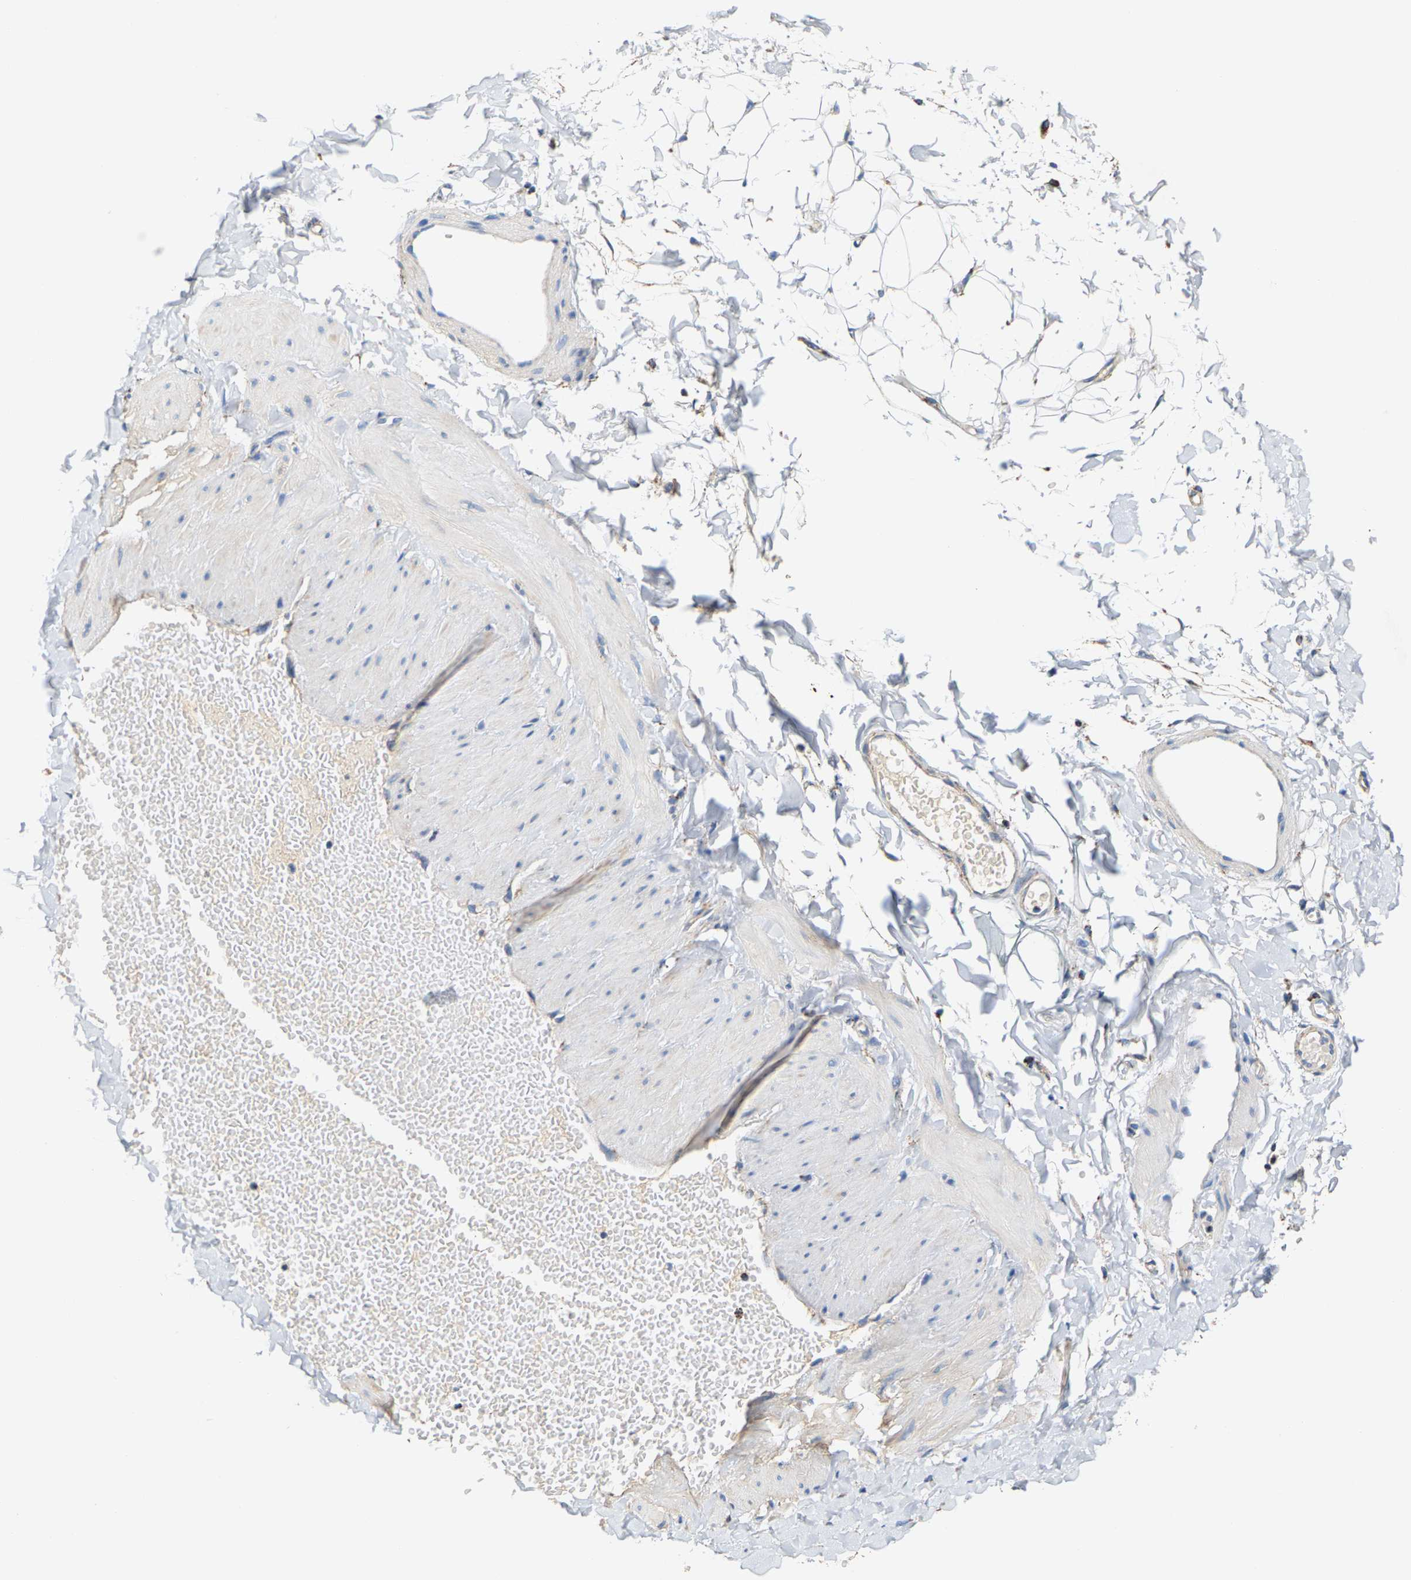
{"staining": {"intensity": "negative", "quantity": "none", "location": "none"}, "tissue": "adipose tissue", "cell_type": "Adipocytes", "image_type": "normal", "snomed": [{"axis": "morphology", "description": "Normal tissue, NOS"}, {"axis": "topography", "description": "Adipose tissue"}, {"axis": "topography", "description": "Vascular tissue"}, {"axis": "topography", "description": "Peripheral nerve tissue"}], "caption": "DAB (3,3'-diaminobenzidine) immunohistochemical staining of normal human adipose tissue exhibits no significant expression in adipocytes.", "gene": "SHMT2", "patient": {"sex": "male", "age": 25}}